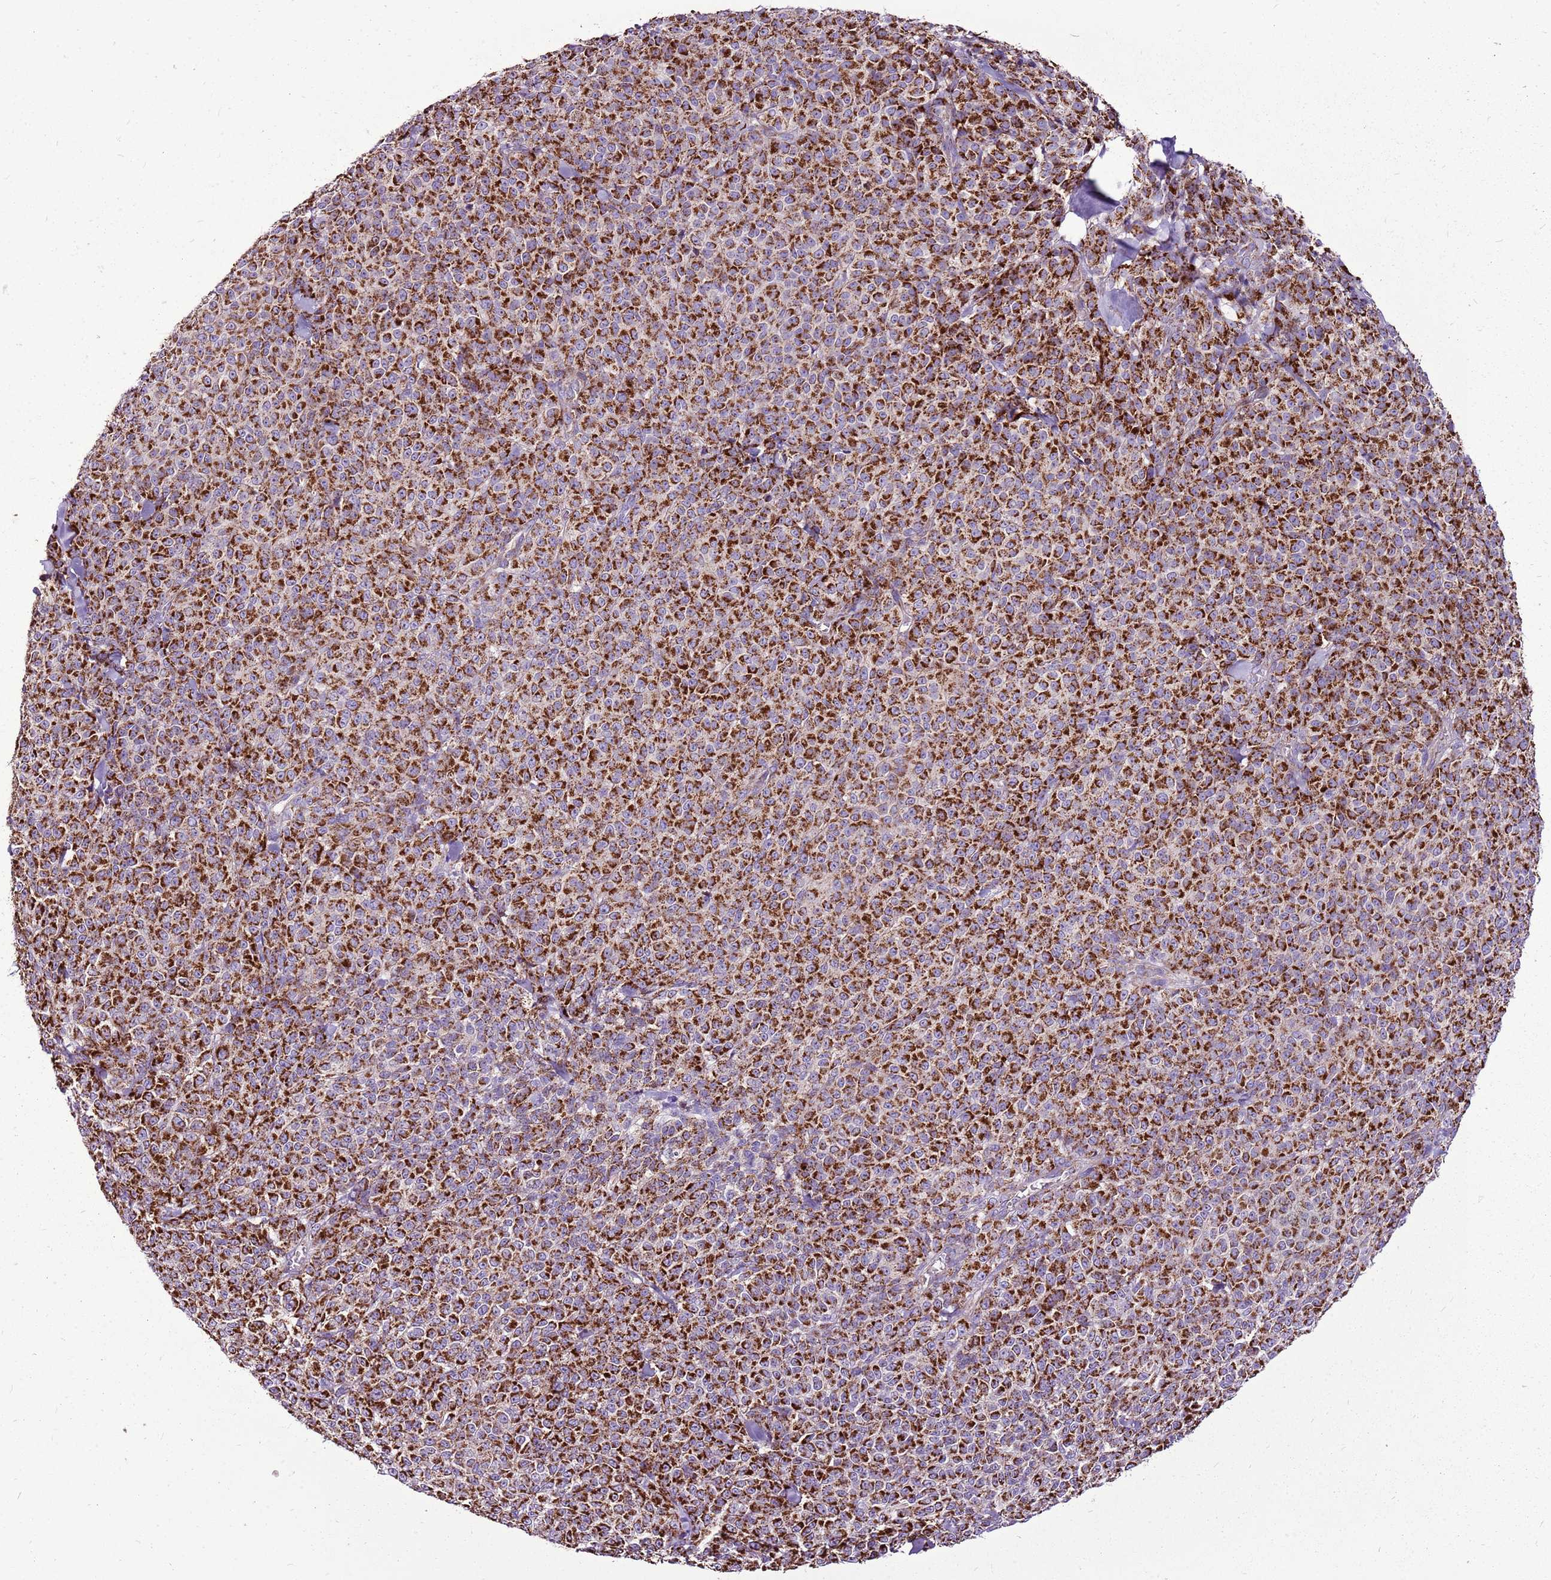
{"staining": {"intensity": "strong", "quantity": ">75%", "location": "cytoplasmic/membranous"}, "tissue": "melanoma", "cell_type": "Tumor cells", "image_type": "cancer", "snomed": [{"axis": "morphology", "description": "Normal tissue, NOS"}, {"axis": "morphology", "description": "Malignant melanoma, NOS"}, {"axis": "topography", "description": "Skin"}], "caption": "High-magnification brightfield microscopy of malignant melanoma stained with DAB (brown) and counterstained with hematoxylin (blue). tumor cells exhibit strong cytoplasmic/membranous expression is present in about>75% of cells. The staining was performed using DAB to visualize the protein expression in brown, while the nuclei were stained in blue with hematoxylin (Magnification: 20x).", "gene": "GCDH", "patient": {"sex": "female", "age": 34}}